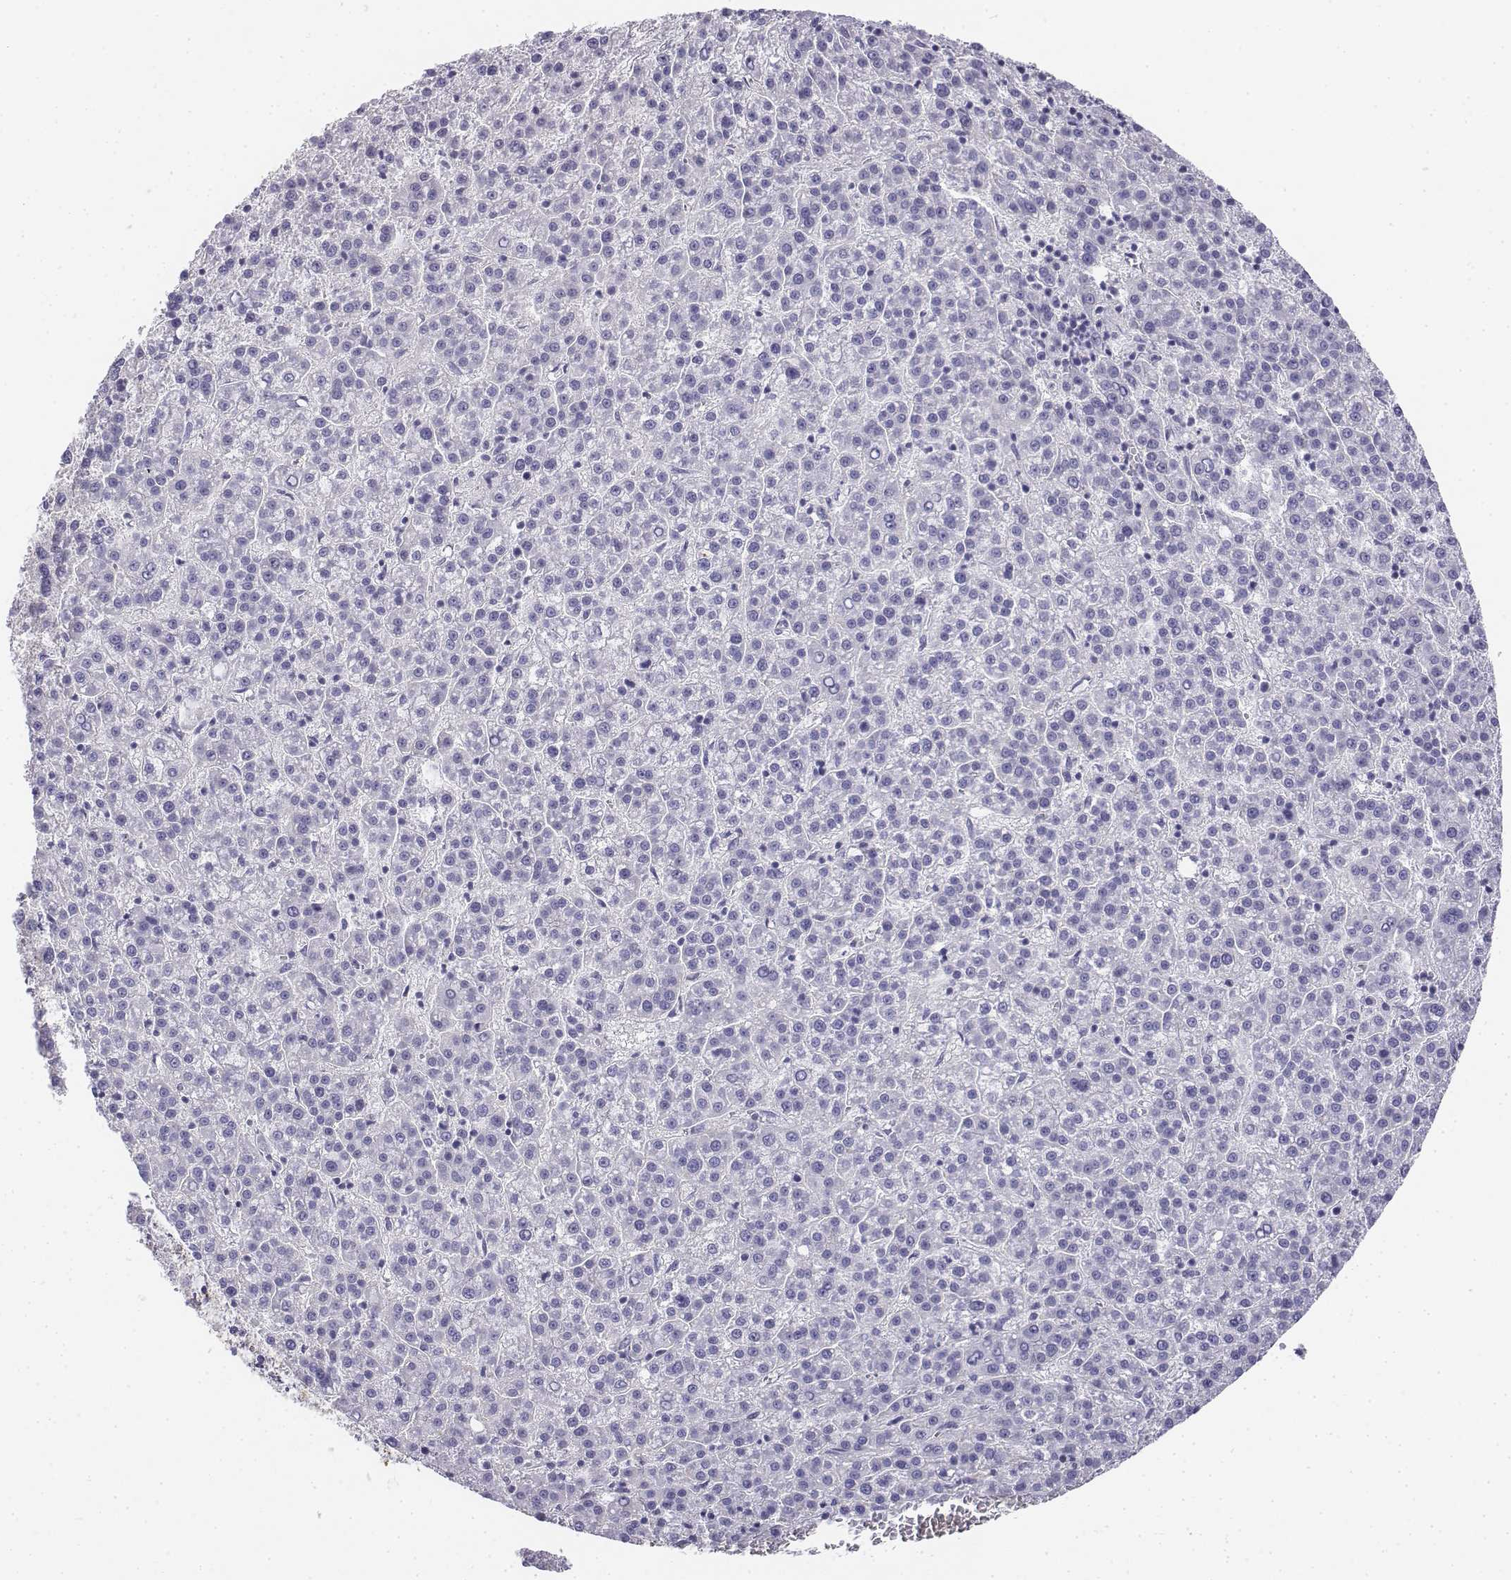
{"staining": {"intensity": "negative", "quantity": "none", "location": "none"}, "tissue": "liver cancer", "cell_type": "Tumor cells", "image_type": "cancer", "snomed": [{"axis": "morphology", "description": "Carcinoma, Hepatocellular, NOS"}, {"axis": "topography", "description": "Liver"}], "caption": "Immunohistochemistry (IHC) of hepatocellular carcinoma (liver) shows no staining in tumor cells.", "gene": "LGSN", "patient": {"sex": "female", "age": 58}}